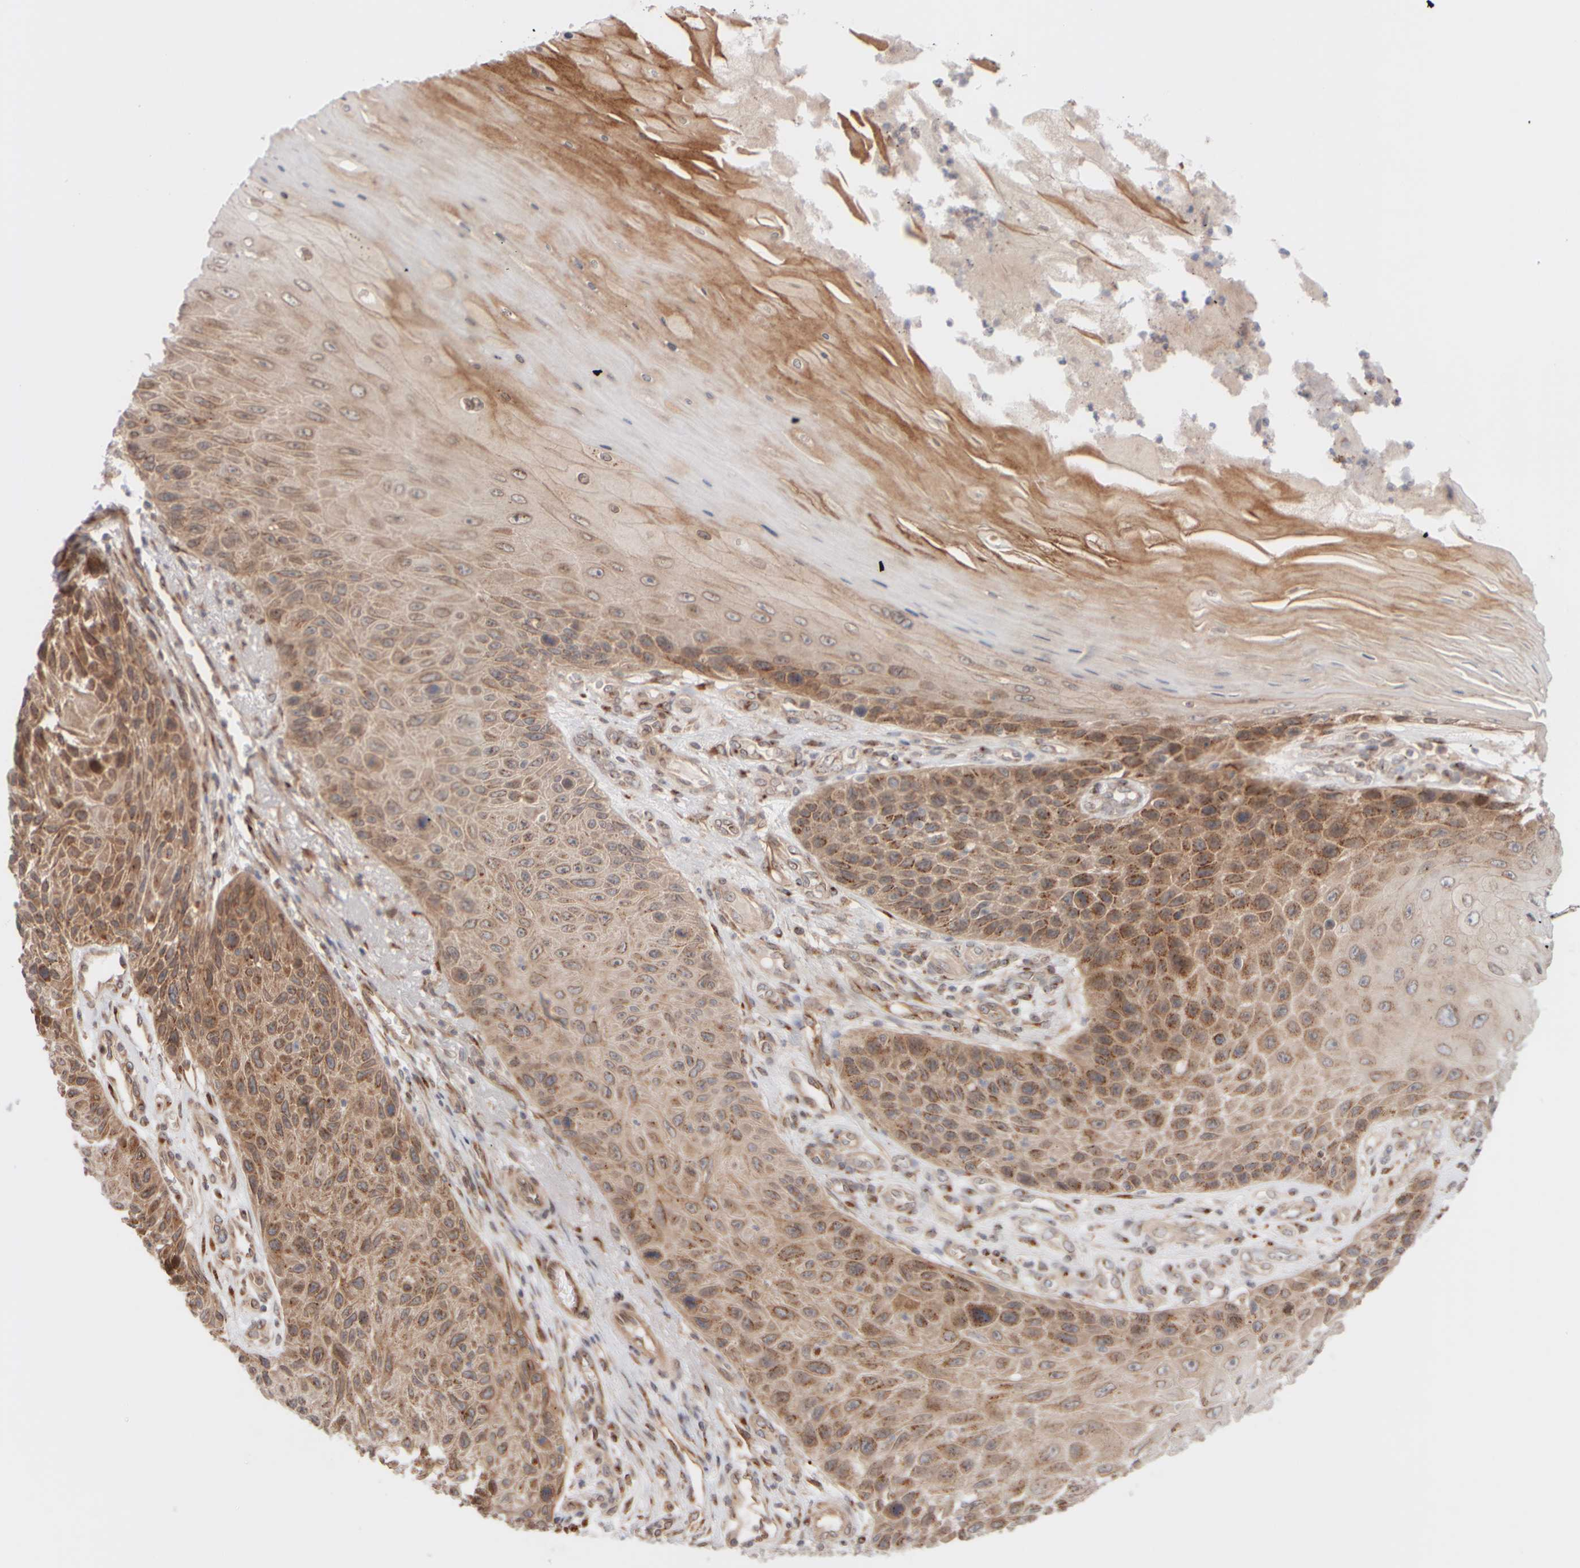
{"staining": {"intensity": "moderate", "quantity": ">75%", "location": "cytoplasmic/membranous"}, "tissue": "skin cancer", "cell_type": "Tumor cells", "image_type": "cancer", "snomed": [{"axis": "morphology", "description": "Squamous cell carcinoma, NOS"}, {"axis": "topography", "description": "Skin"}], "caption": "The immunohistochemical stain labels moderate cytoplasmic/membranous positivity in tumor cells of skin cancer tissue. Nuclei are stained in blue.", "gene": "GCN1", "patient": {"sex": "female", "age": 88}}